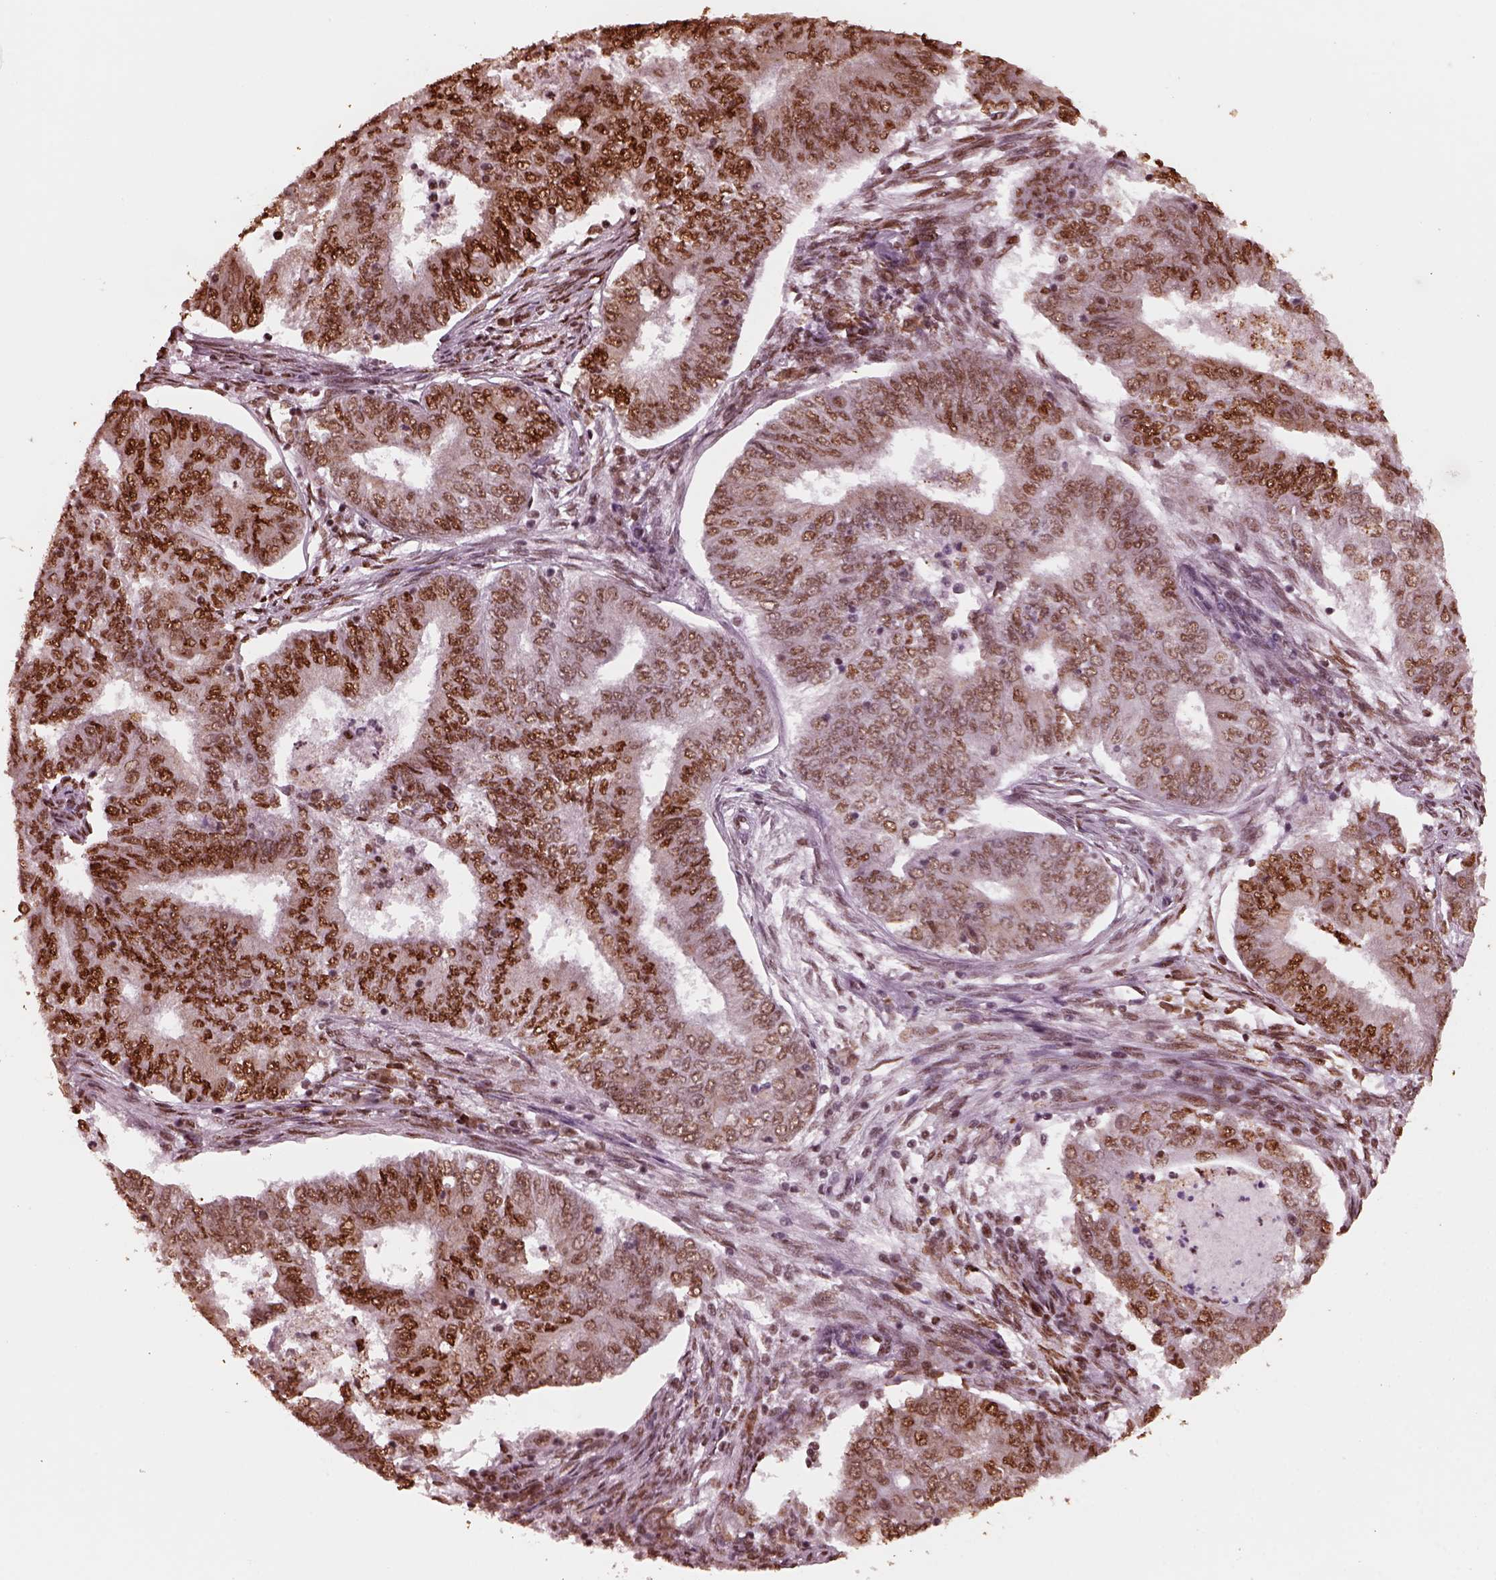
{"staining": {"intensity": "moderate", "quantity": ">75%", "location": "nuclear"}, "tissue": "endometrial cancer", "cell_type": "Tumor cells", "image_type": "cancer", "snomed": [{"axis": "morphology", "description": "Adenocarcinoma, NOS"}, {"axis": "topography", "description": "Endometrium"}], "caption": "Moderate nuclear staining is seen in approximately >75% of tumor cells in adenocarcinoma (endometrial).", "gene": "NSD1", "patient": {"sex": "female", "age": 62}}